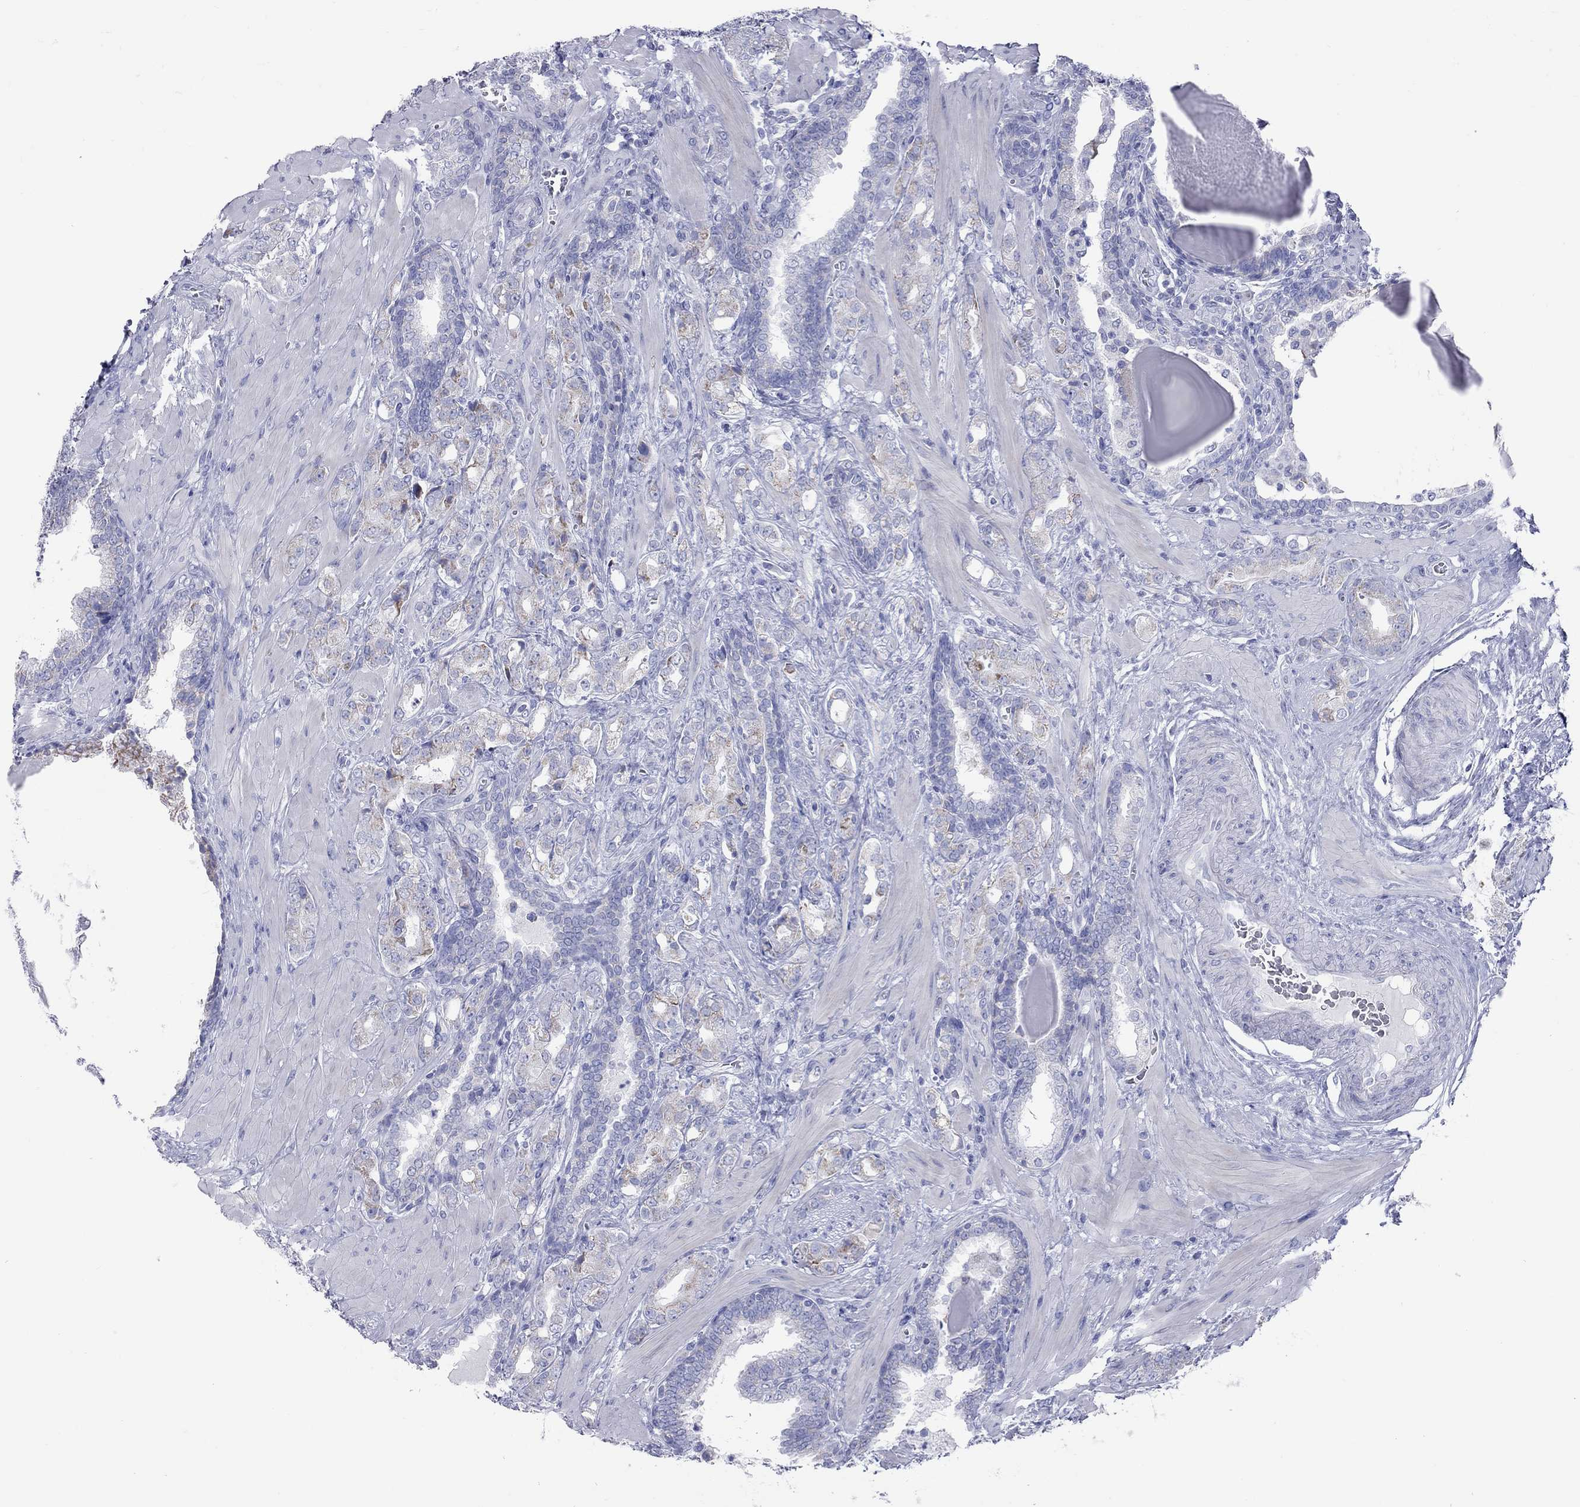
{"staining": {"intensity": "negative", "quantity": "none", "location": "none"}, "tissue": "prostate cancer", "cell_type": "Tumor cells", "image_type": "cancer", "snomed": [{"axis": "morphology", "description": "Adenocarcinoma, NOS"}, {"axis": "topography", "description": "Prostate"}], "caption": "This is a micrograph of immunohistochemistry (IHC) staining of prostate adenocarcinoma, which shows no expression in tumor cells.", "gene": "VSIG10", "patient": {"sex": "male", "age": 57}}